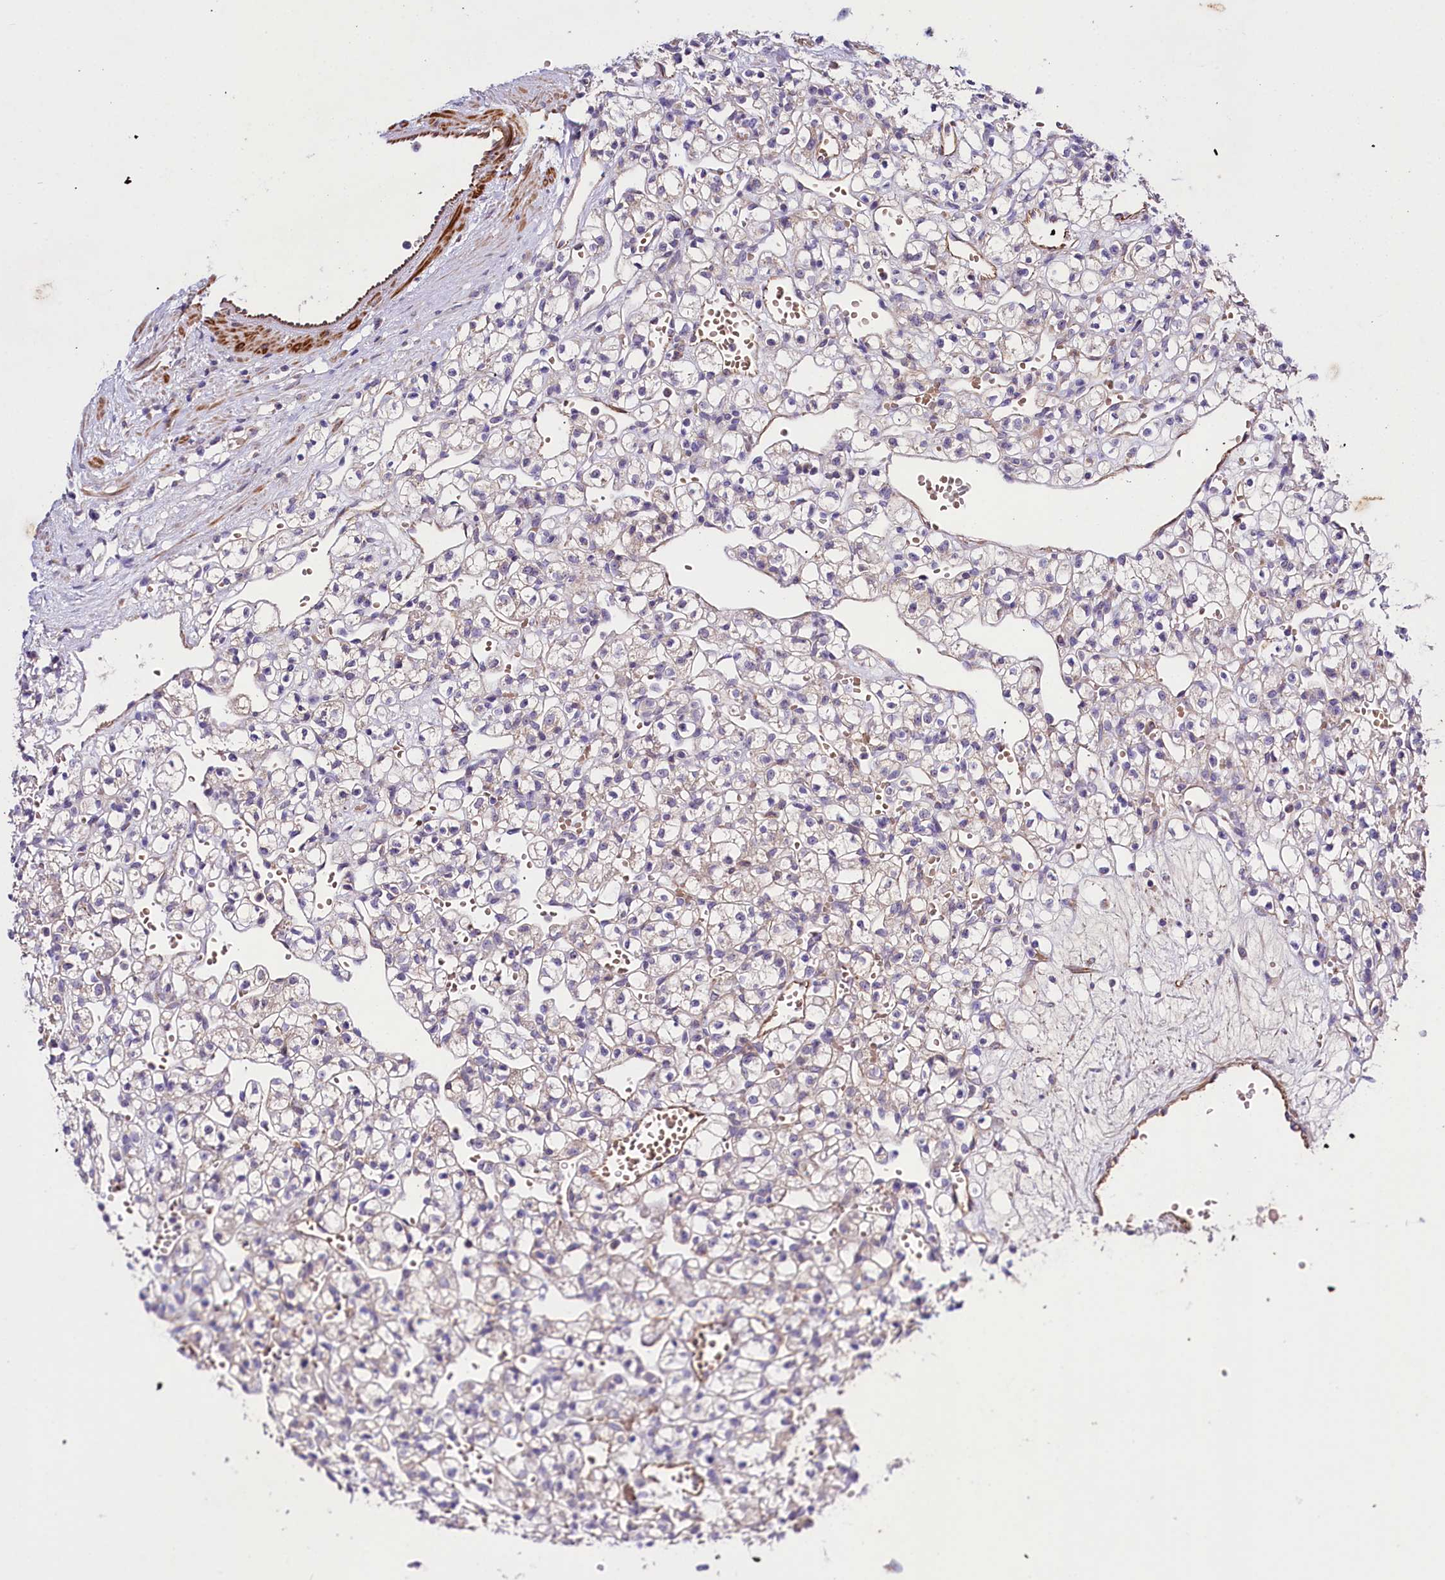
{"staining": {"intensity": "negative", "quantity": "none", "location": "none"}, "tissue": "renal cancer", "cell_type": "Tumor cells", "image_type": "cancer", "snomed": [{"axis": "morphology", "description": "Adenocarcinoma, NOS"}, {"axis": "topography", "description": "Kidney"}], "caption": "IHC micrograph of neoplastic tissue: human renal cancer stained with DAB (3,3'-diaminobenzidine) shows no significant protein positivity in tumor cells. The staining is performed using DAB brown chromogen with nuclei counter-stained in using hematoxylin.", "gene": "SLC7A1", "patient": {"sex": "female", "age": 59}}